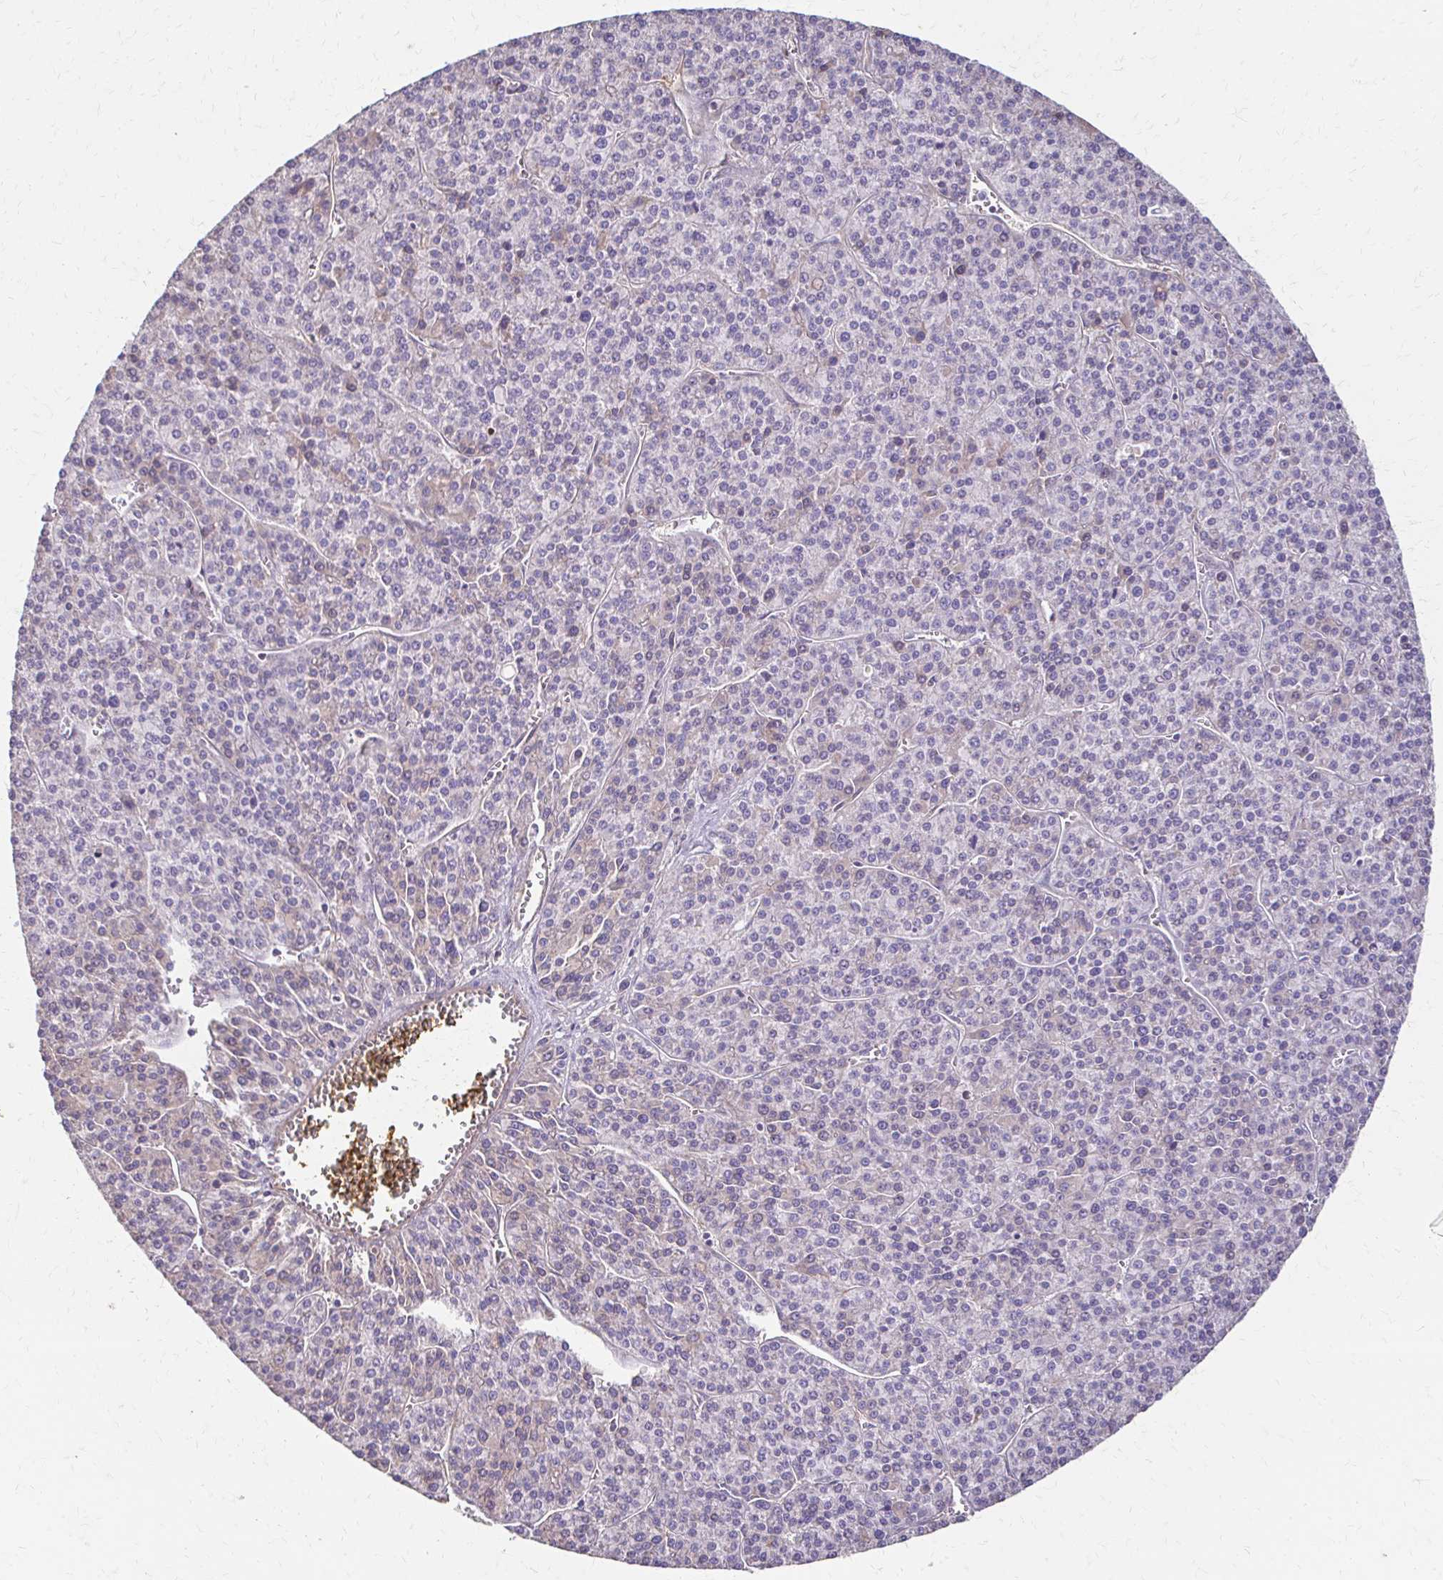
{"staining": {"intensity": "negative", "quantity": "none", "location": "none"}, "tissue": "liver cancer", "cell_type": "Tumor cells", "image_type": "cancer", "snomed": [{"axis": "morphology", "description": "Carcinoma, Hepatocellular, NOS"}, {"axis": "topography", "description": "Liver"}], "caption": "Immunohistochemistry (IHC) of liver cancer shows no expression in tumor cells. (Immunohistochemistry (IHC), brightfield microscopy, high magnification).", "gene": "IL18BP", "patient": {"sex": "female", "age": 58}}